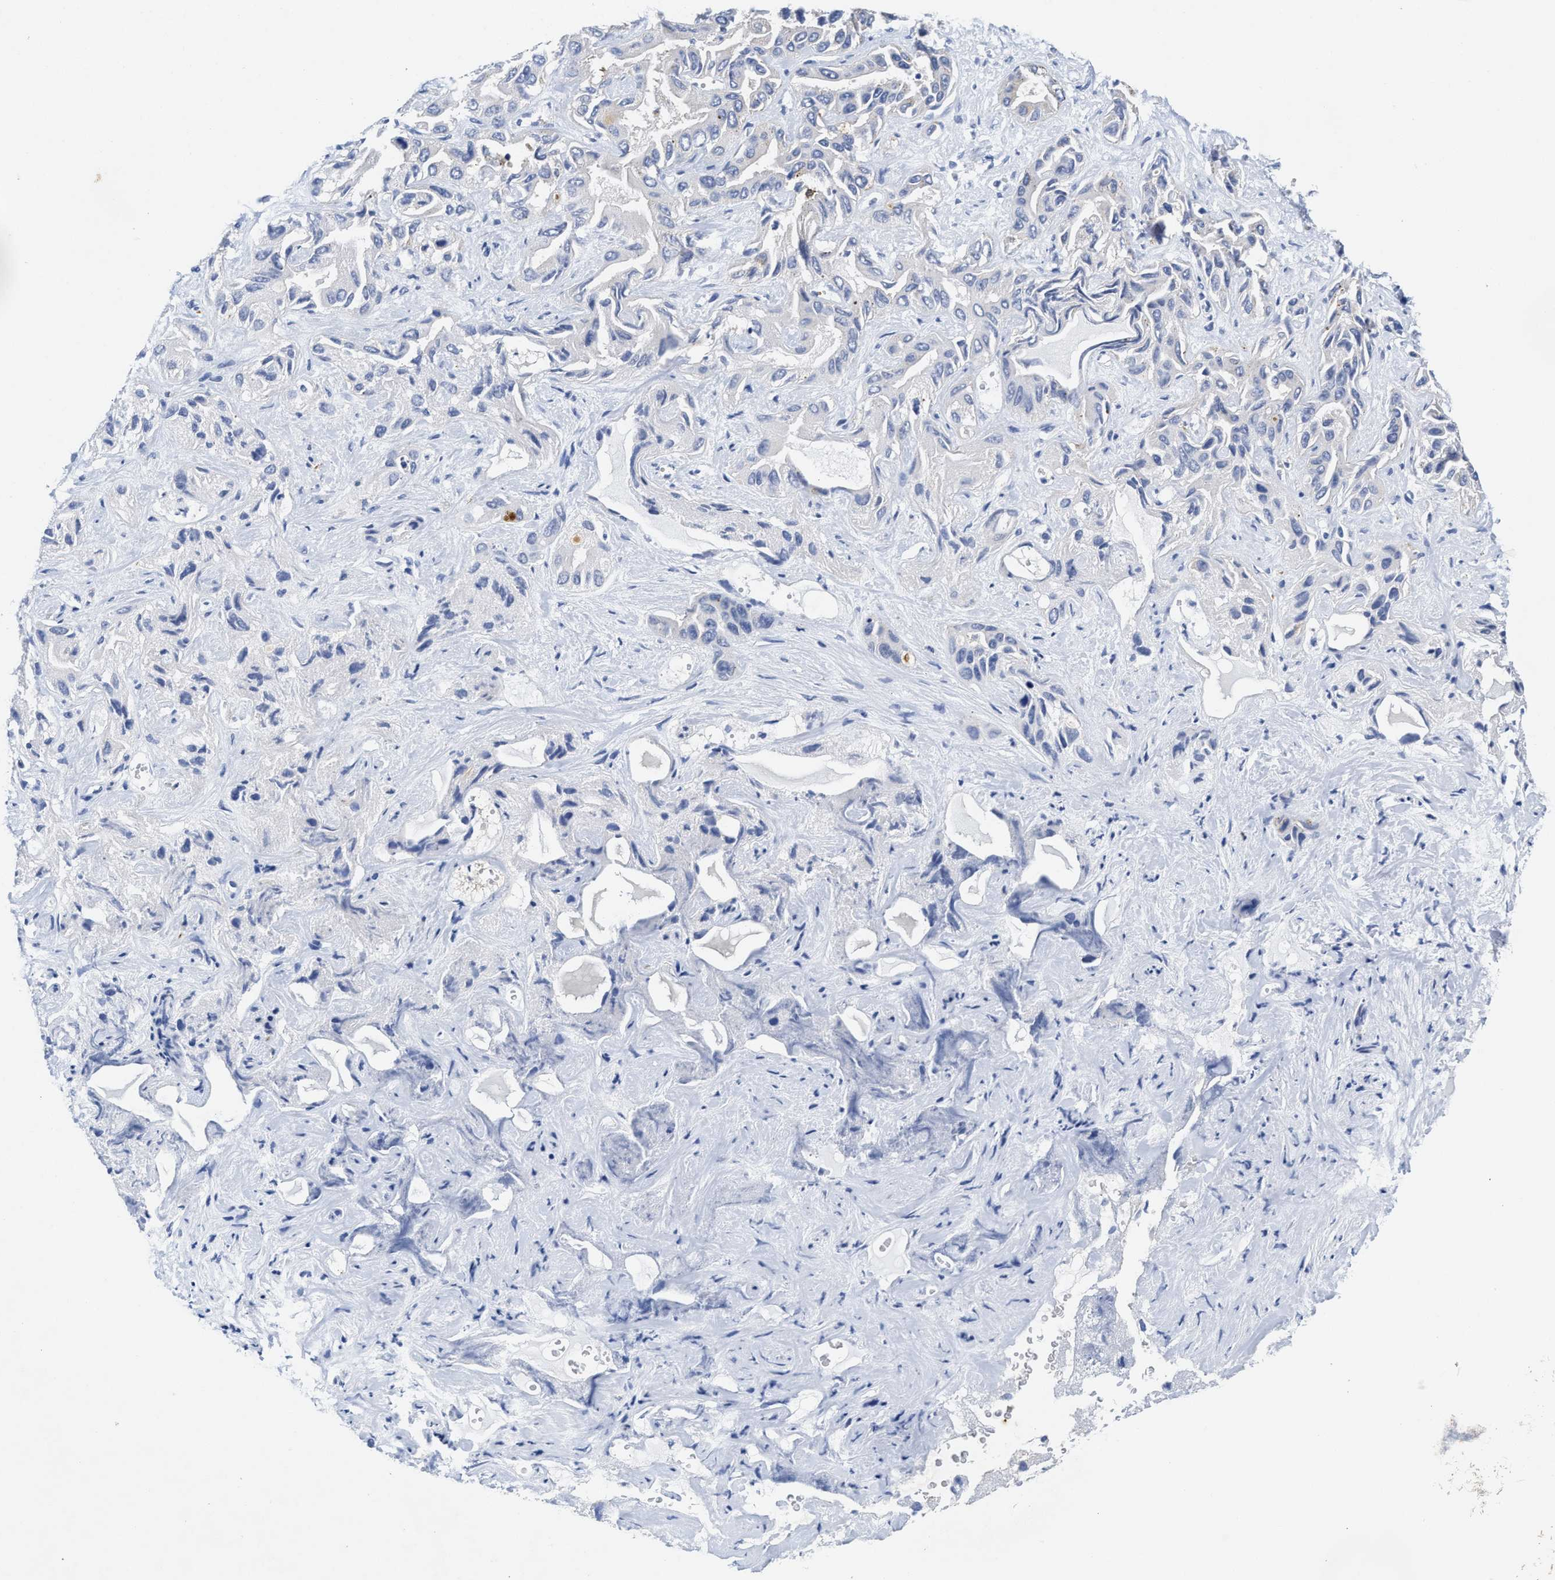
{"staining": {"intensity": "negative", "quantity": "none", "location": "none"}, "tissue": "liver cancer", "cell_type": "Tumor cells", "image_type": "cancer", "snomed": [{"axis": "morphology", "description": "Cholangiocarcinoma"}, {"axis": "topography", "description": "Liver"}], "caption": "Human liver cancer stained for a protein using immunohistochemistry (IHC) shows no staining in tumor cells.", "gene": "TBRG4", "patient": {"sex": "female", "age": 52}}